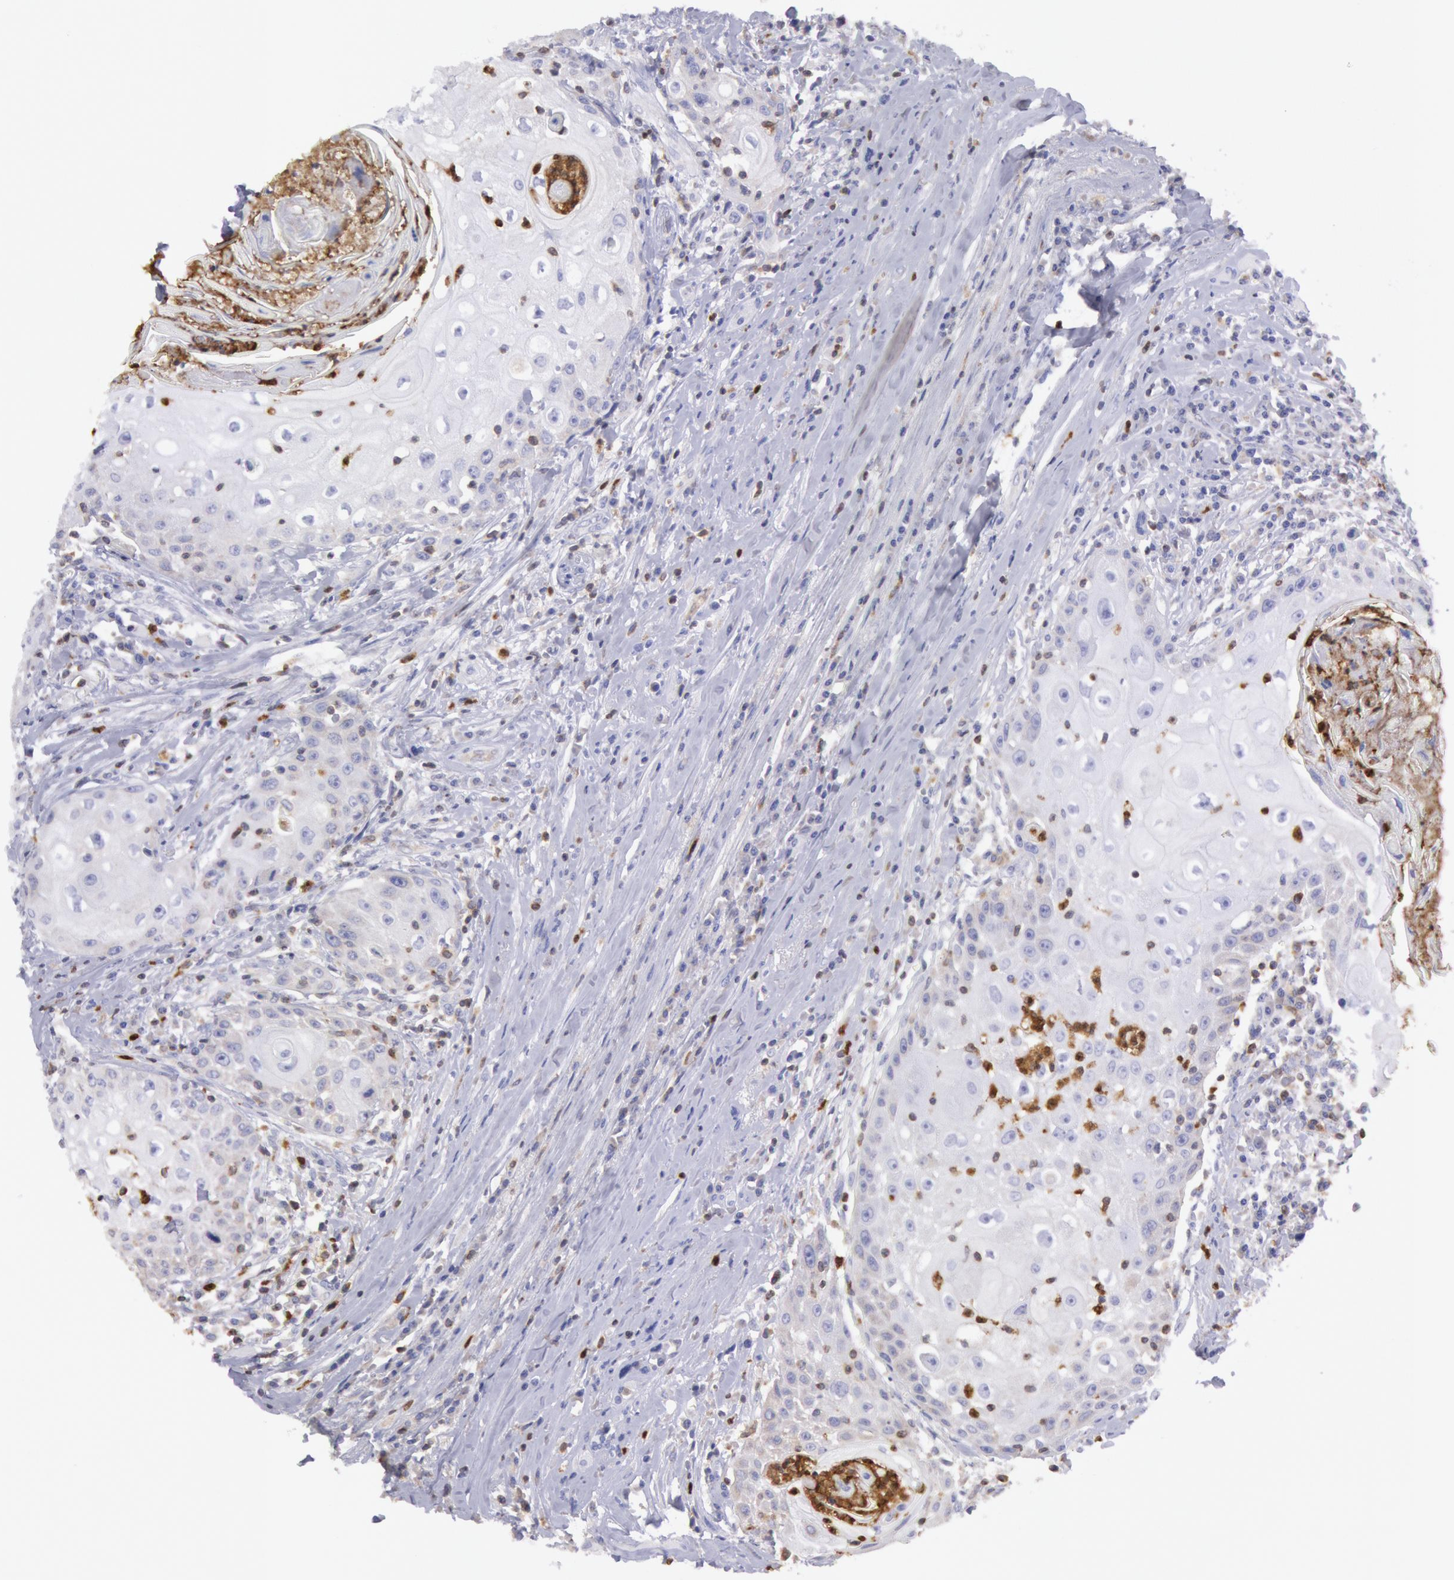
{"staining": {"intensity": "negative", "quantity": "none", "location": "none"}, "tissue": "head and neck cancer", "cell_type": "Tumor cells", "image_type": "cancer", "snomed": [{"axis": "morphology", "description": "Squamous cell carcinoma, NOS"}, {"axis": "topography", "description": "Oral tissue"}, {"axis": "topography", "description": "Head-Neck"}], "caption": "This is an immunohistochemistry image of human squamous cell carcinoma (head and neck). There is no staining in tumor cells.", "gene": "RAB27A", "patient": {"sex": "female", "age": 82}}